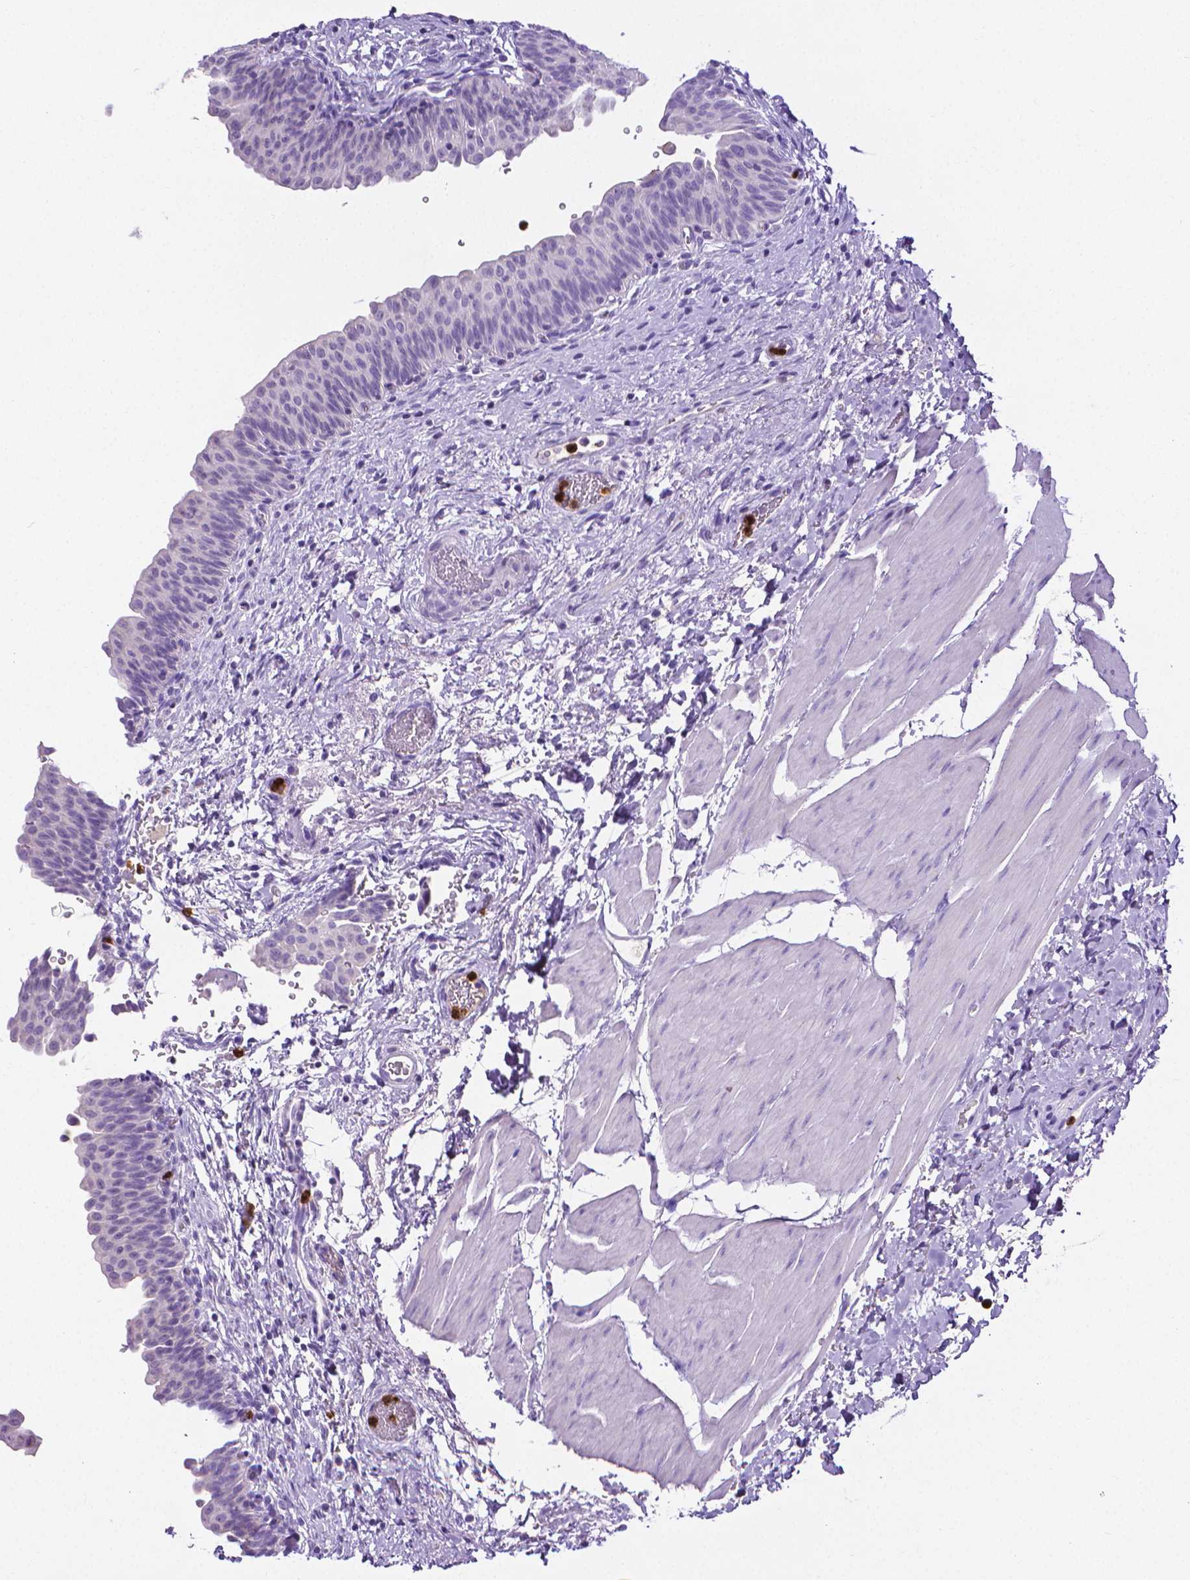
{"staining": {"intensity": "negative", "quantity": "none", "location": "none"}, "tissue": "urinary bladder", "cell_type": "Urothelial cells", "image_type": "normal", "snomed": [{"axis": "morphology", "description": "Normal tissue, NOS"}, {"axis": "topography", "description": "Urinary bladder"}], "caption": "Human urinary bladder stained for a protein using immunohistochemistry (IHC) demonstrates no expression in urothelial cells.", "gene": "MMP9", "patient": {"sex": "male", "age": 56}}